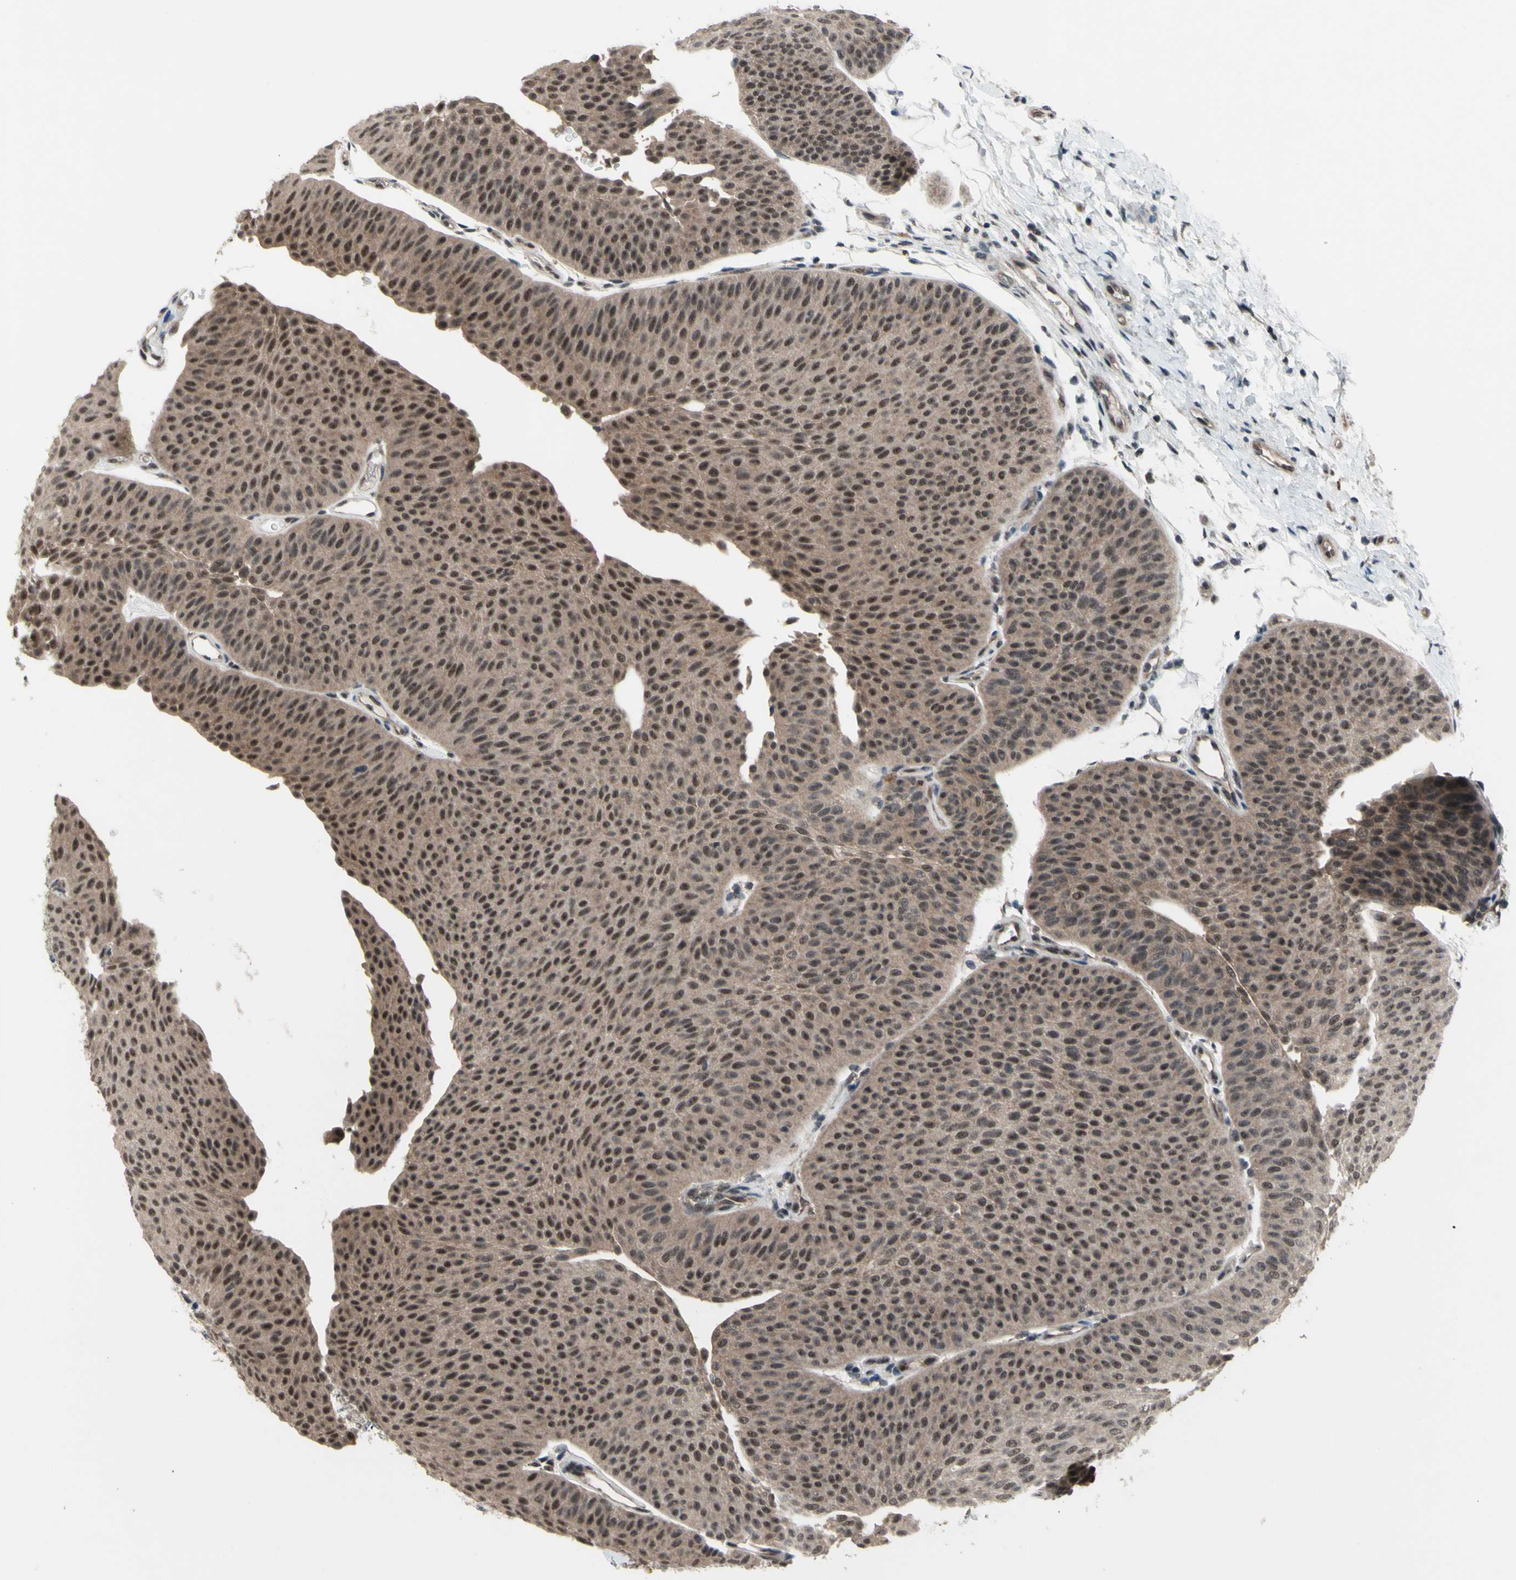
{"staining": {"intensity": "moderate", "quantity": ">75%", "location": "cytoplasmic/membranous,nuclear"}, "tissue": "urothelial cancer", "cell_type": "Tumor cells", "image_type": "cancer", "snomed": [{"axis": "morphology", "description": "Urothelial carcinoma, Low grade"}, {"axis": "topography", "description": "Urinary bladder"}], "caption": "Immunohistochemical staining of urothelial cancer exhibits medium levels of moderate cytoplasmic/membranous and nuclear staining in approximately >75% of tumor cells. (IHC, brightfield microscopy, high magnification).", "gene": "TRDMT1", "patient": {"sex": "female", "age": 60}}